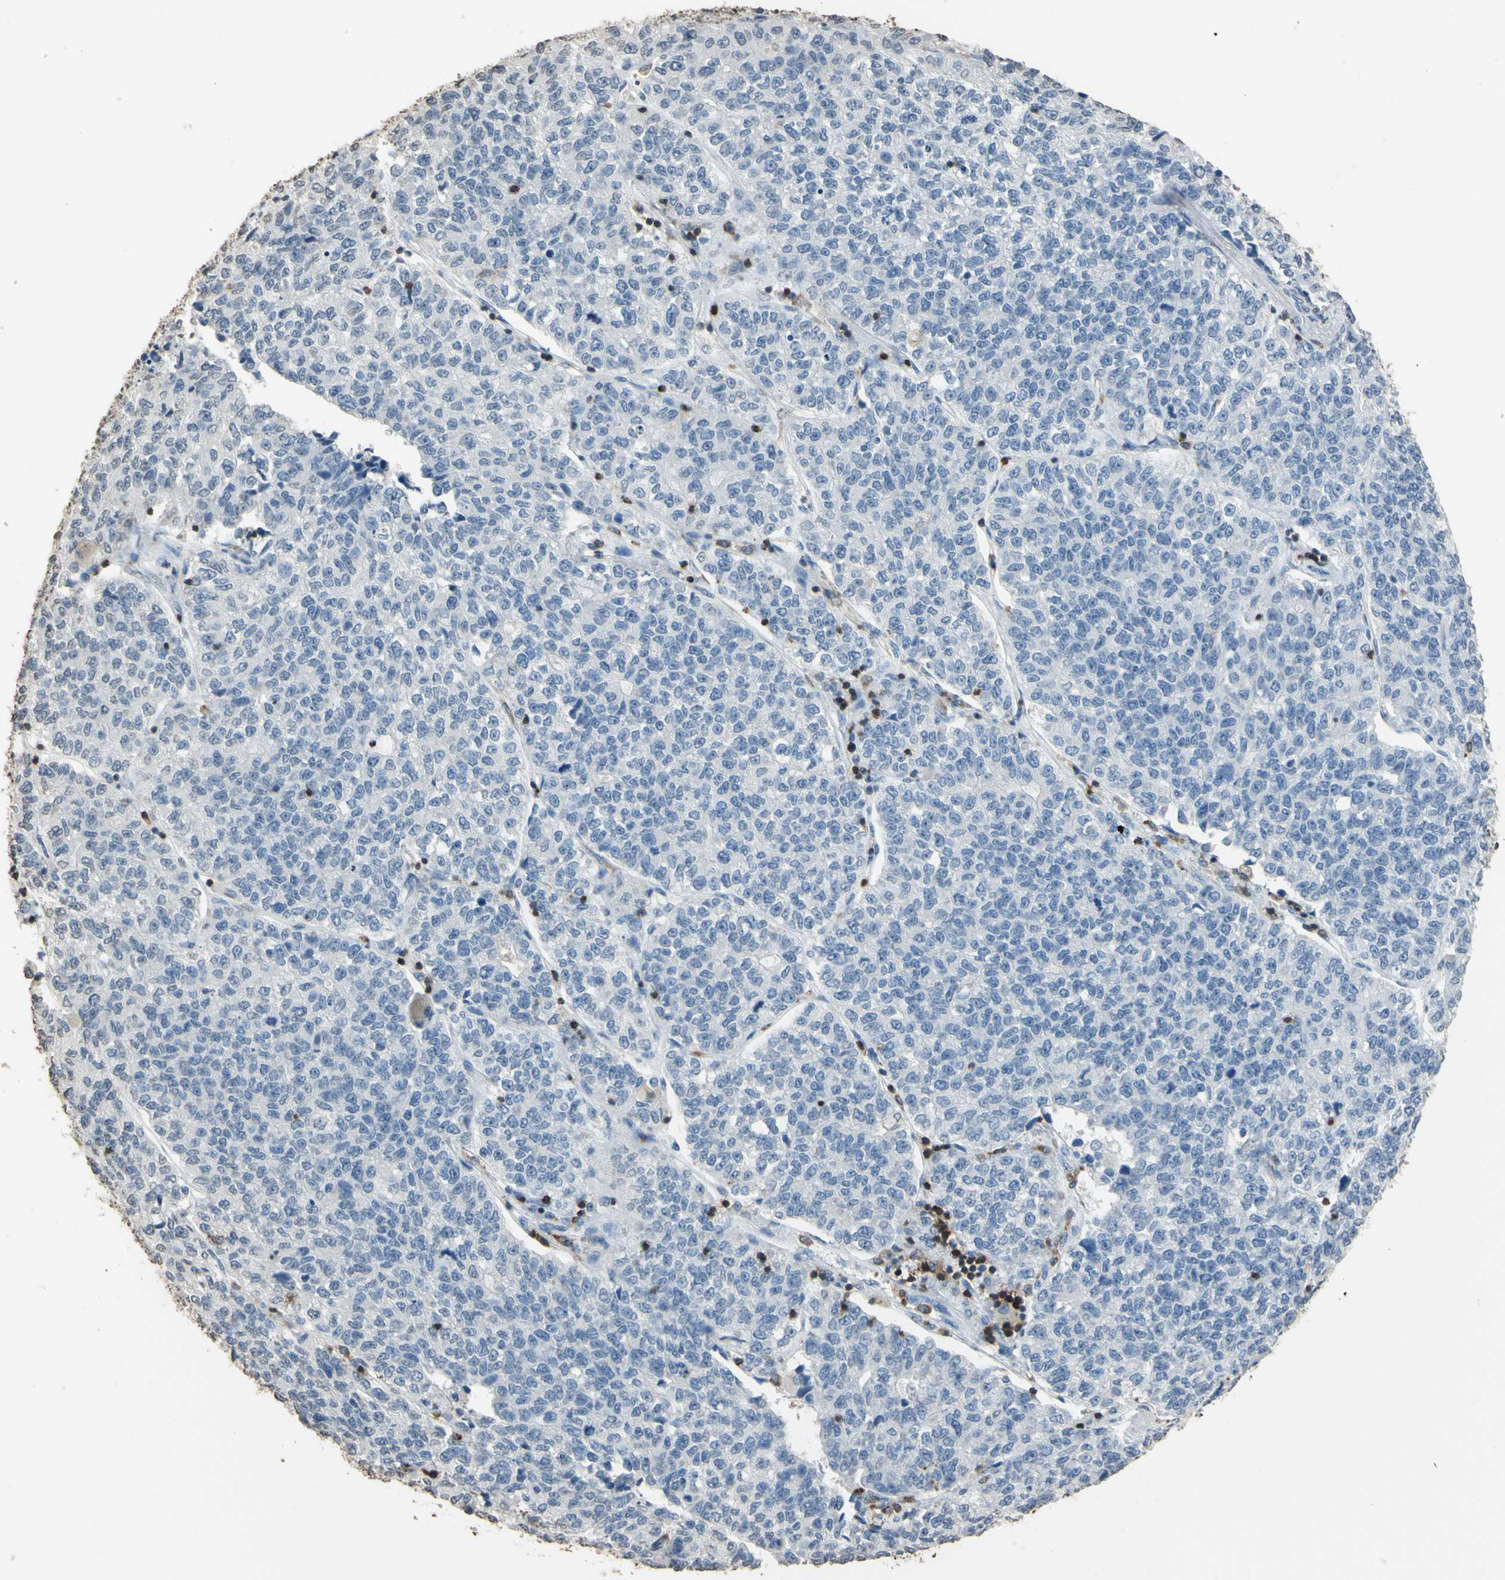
{"staining": {"intensity": "negative", "quantity": "none", "location": "none"}, "tissue": "lung cancer", "cell_type": "Tumor cells", "image_type": "cancer", "snomed": [{"axis": "morphology", "description": "Adenocarcinoma, NOS"}, {"axis": "topography", "description": "Lung"}], "caption": "A micrograph of adenocarcinoma (lung) stained for a protein exhibits no brown staining in tumor cells.", "gene": "PSTPIP1", "patient": {"sex": "male", "age": 49}}